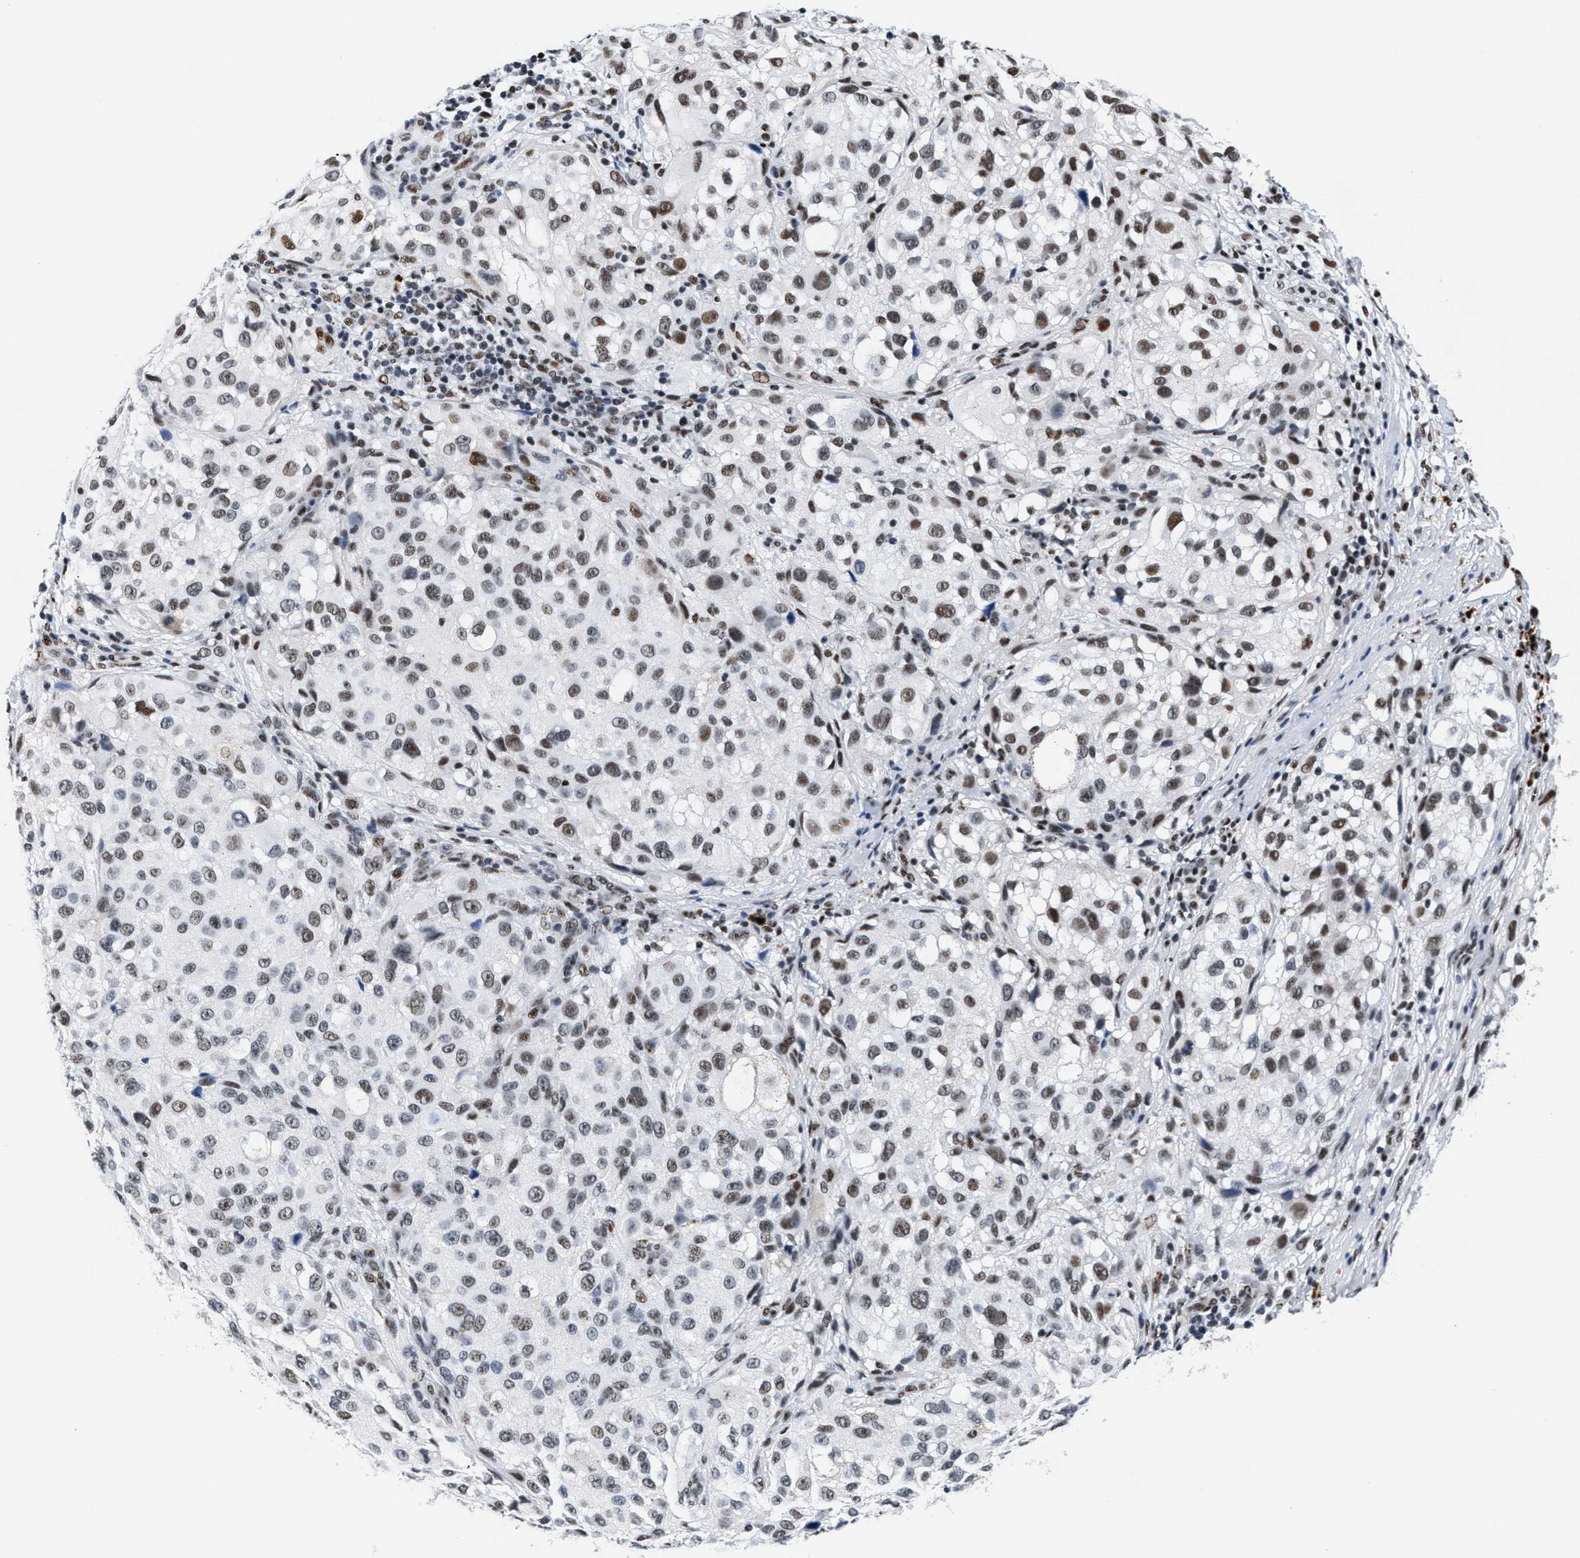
{"staining": {"intensity": "moderate", "quantity": ">75%", "location": "nuclear"}, "tissue": "melanoma", "cell_type": "Tumor cells", "image_type": "cancer", "snomed": [{"axis": "morphology", "description": "Necrosis, NOS"}, {"axis": "morphology", "description": "Malignant melanoma, NOS"}, {"axis": "topography", "description": "Skin"}], "caption": "Melanoma tissue reveals moderate nuclear positivity in about >75% of tumor cells, visualized by immunohistochemistry. (Stains: DAB (3,3'-diaminobenzidine) in brown, nuclei in blue, Microscopy: brightfield microscopy at high magnification).", "gene": "RAD50", "patient": {"sex": "female", "age": 87}}